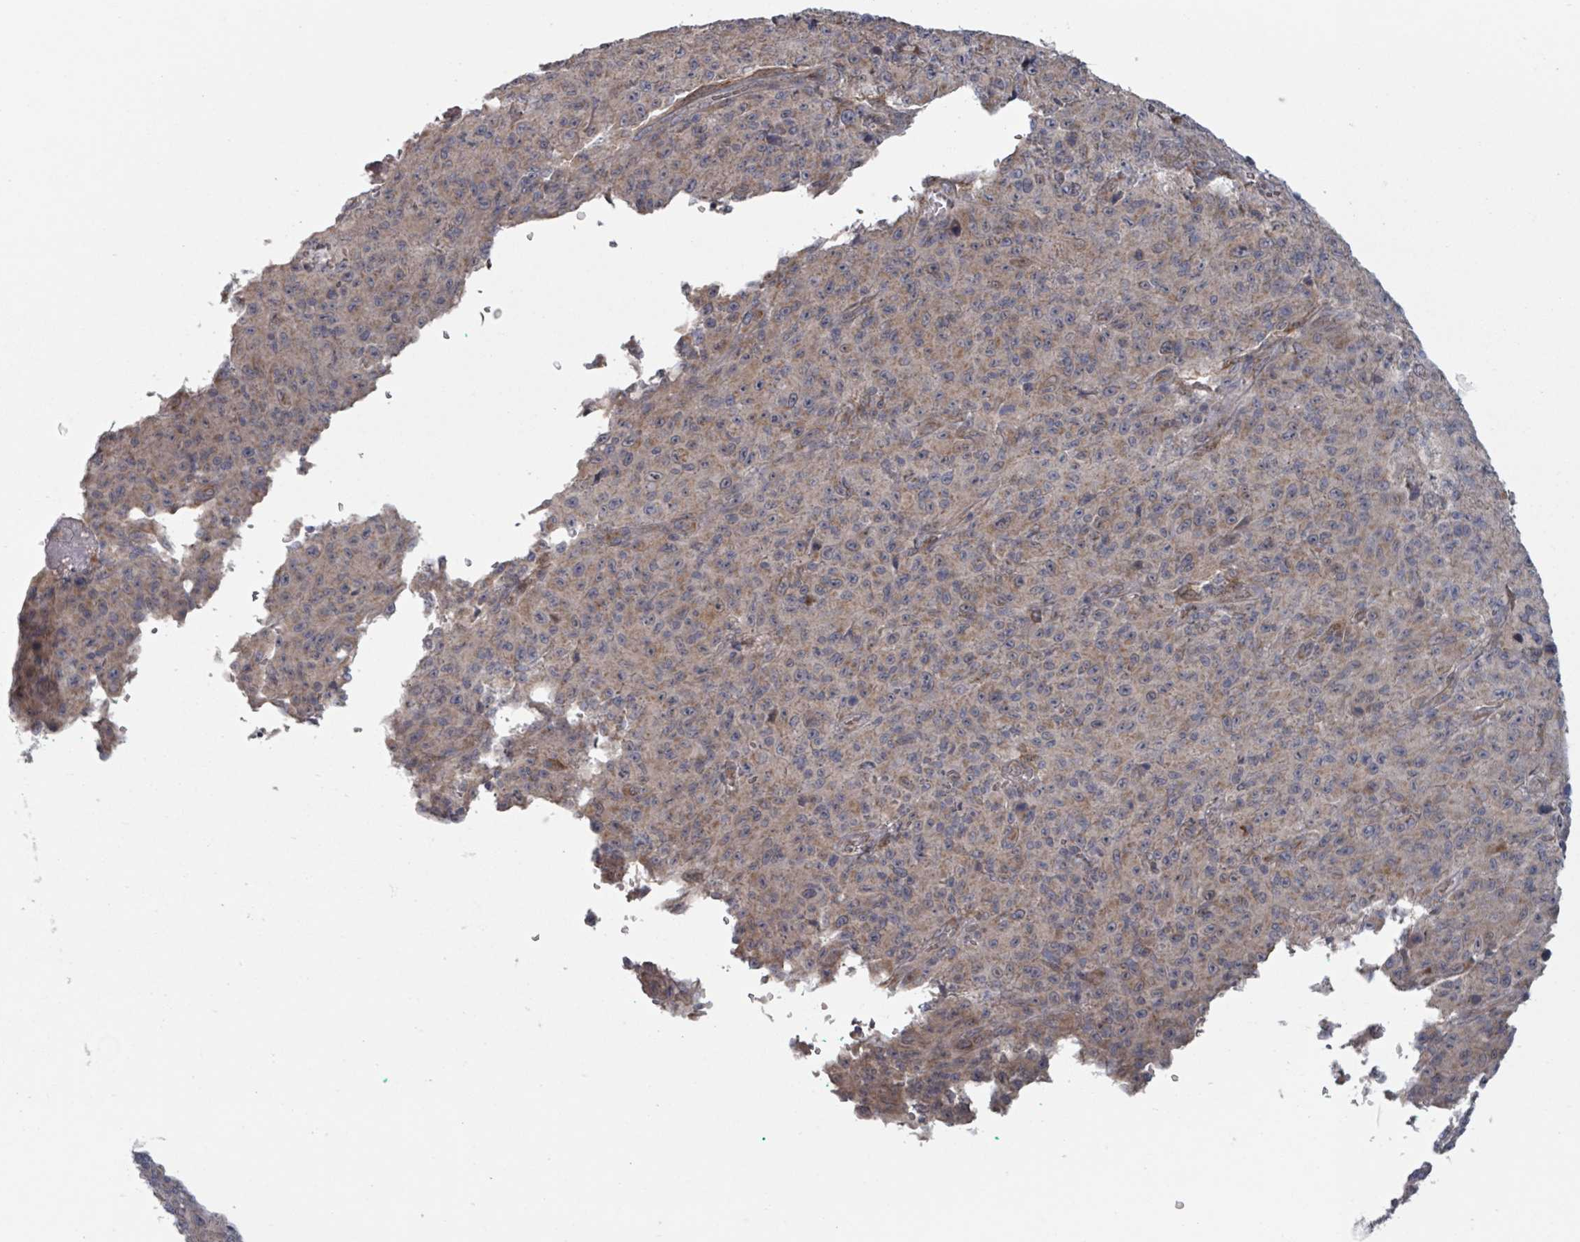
{"staining": {"intensity": "moderate", "quantity": "<25%", "location": "cytoplasmic/membranous"}, "tissue": "melanoma", "cell_type": "Tumor cells", "image_type": "cancer", "snomed": [{"axis": "morphology", "description": "Malignant melanoma, NOS"}, {"axis": "topography", "description": "Skin"}], "caption": "A brown stain shows moderate cytoplasmic/membranous staining of a protein in human melanoma tumor cells. The protein of interest is shown in brown color, while the nuclei are stained blue.", "gene": "FKBP1A", "patient": {"sex": "male", "age": 46}}